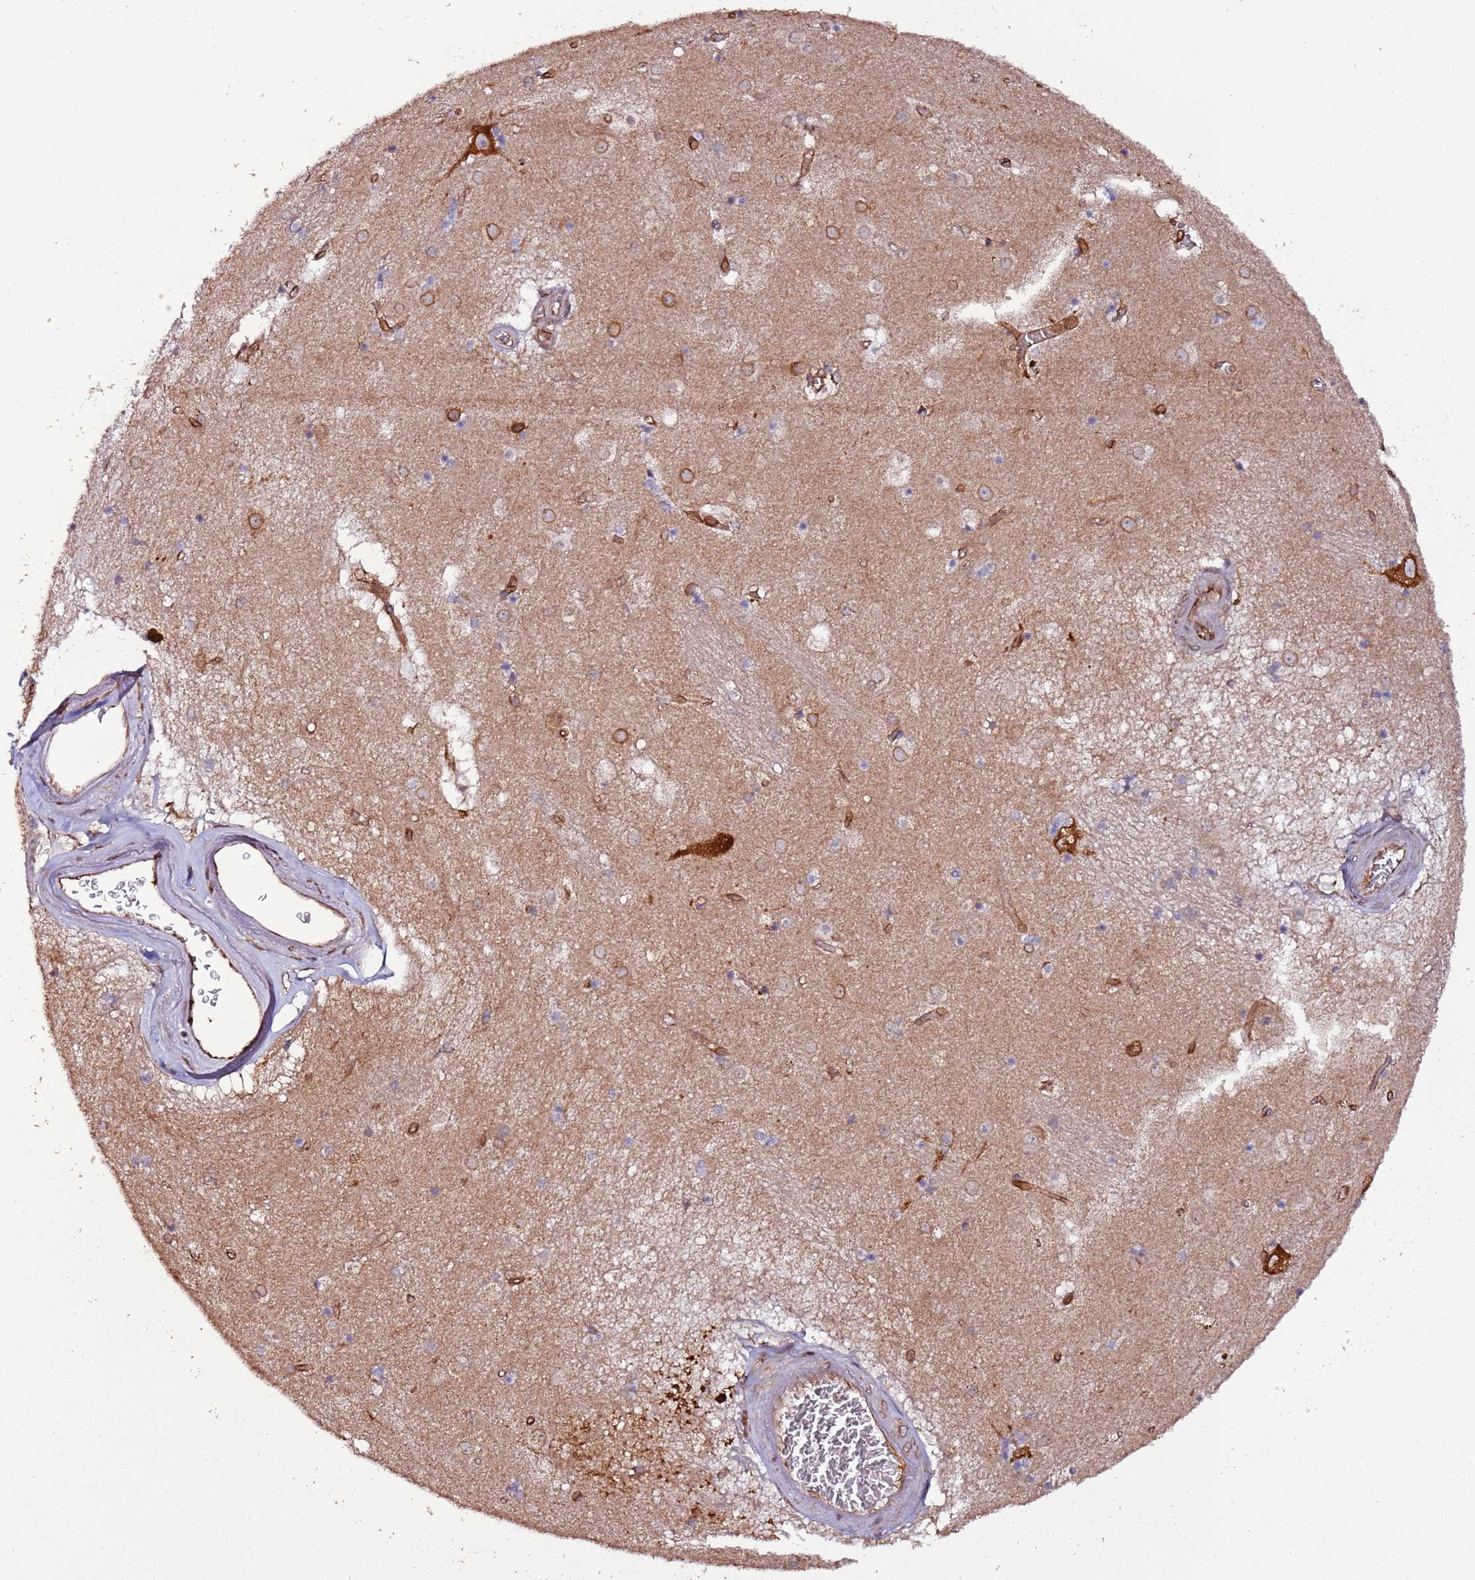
{"staining": {"intensity": "strong", "quantity": "<25%", "location": "cytoplasmic/membranous"}, "tissue": "caudate", "cell_type": "Glial cells", "image_type": "normal", "snomed": [{"axis": "morphology", "description": "Normal tissue, NOS"}, {"axis": "topography", "description": "Lateral ventricle wall"}], "caption": "The immunohistochemical stain highlights strong cytoplasmic/membranous staining in glial cells of benign caudate. (Stains: DAB (3,3'-diaminobenzidine) in brown, nuclei in blue, Microscopy: brightfield microscopy at high magnification).", "gene": "SLC41A3", "patient": {"sex": "male", "age": 70}}